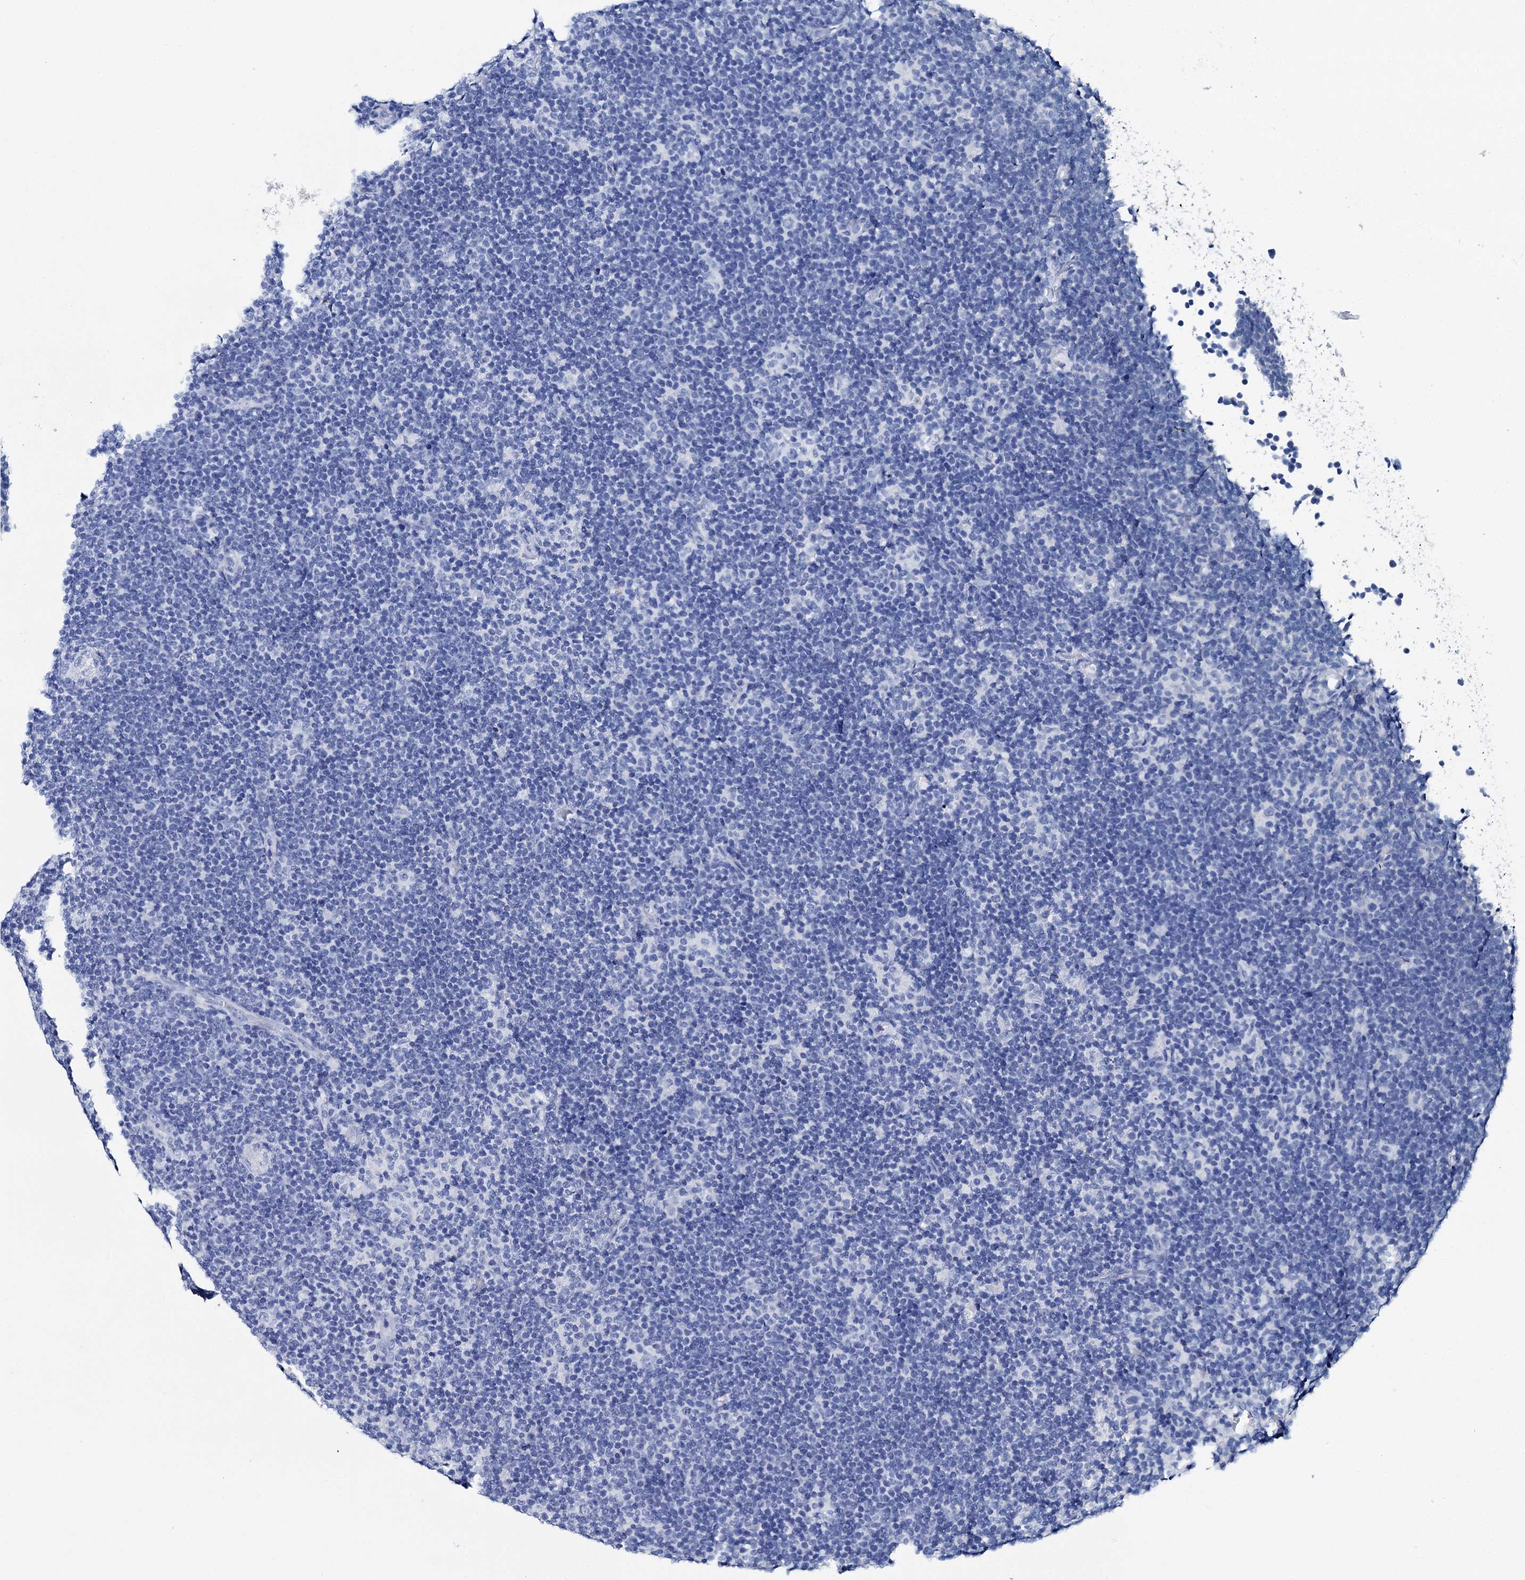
{"staining": {"intensity": "negative", "quantity": "none", "location": "none"}, "tissue": "lymphoma", "cell_type": "Tumor cells", "image_type": "cancer", "snomed": [{"axis": "morphology", "description": "Hodgkin's disease, NOS"}, {"axis": "topography", "description": "Lymph node"}], "caption": "Lymphoma stained for a protein using IHC reveals no expression tumor cells.", "gene": "BRINP1", "patient": {"sex": "female", "age": 57}}